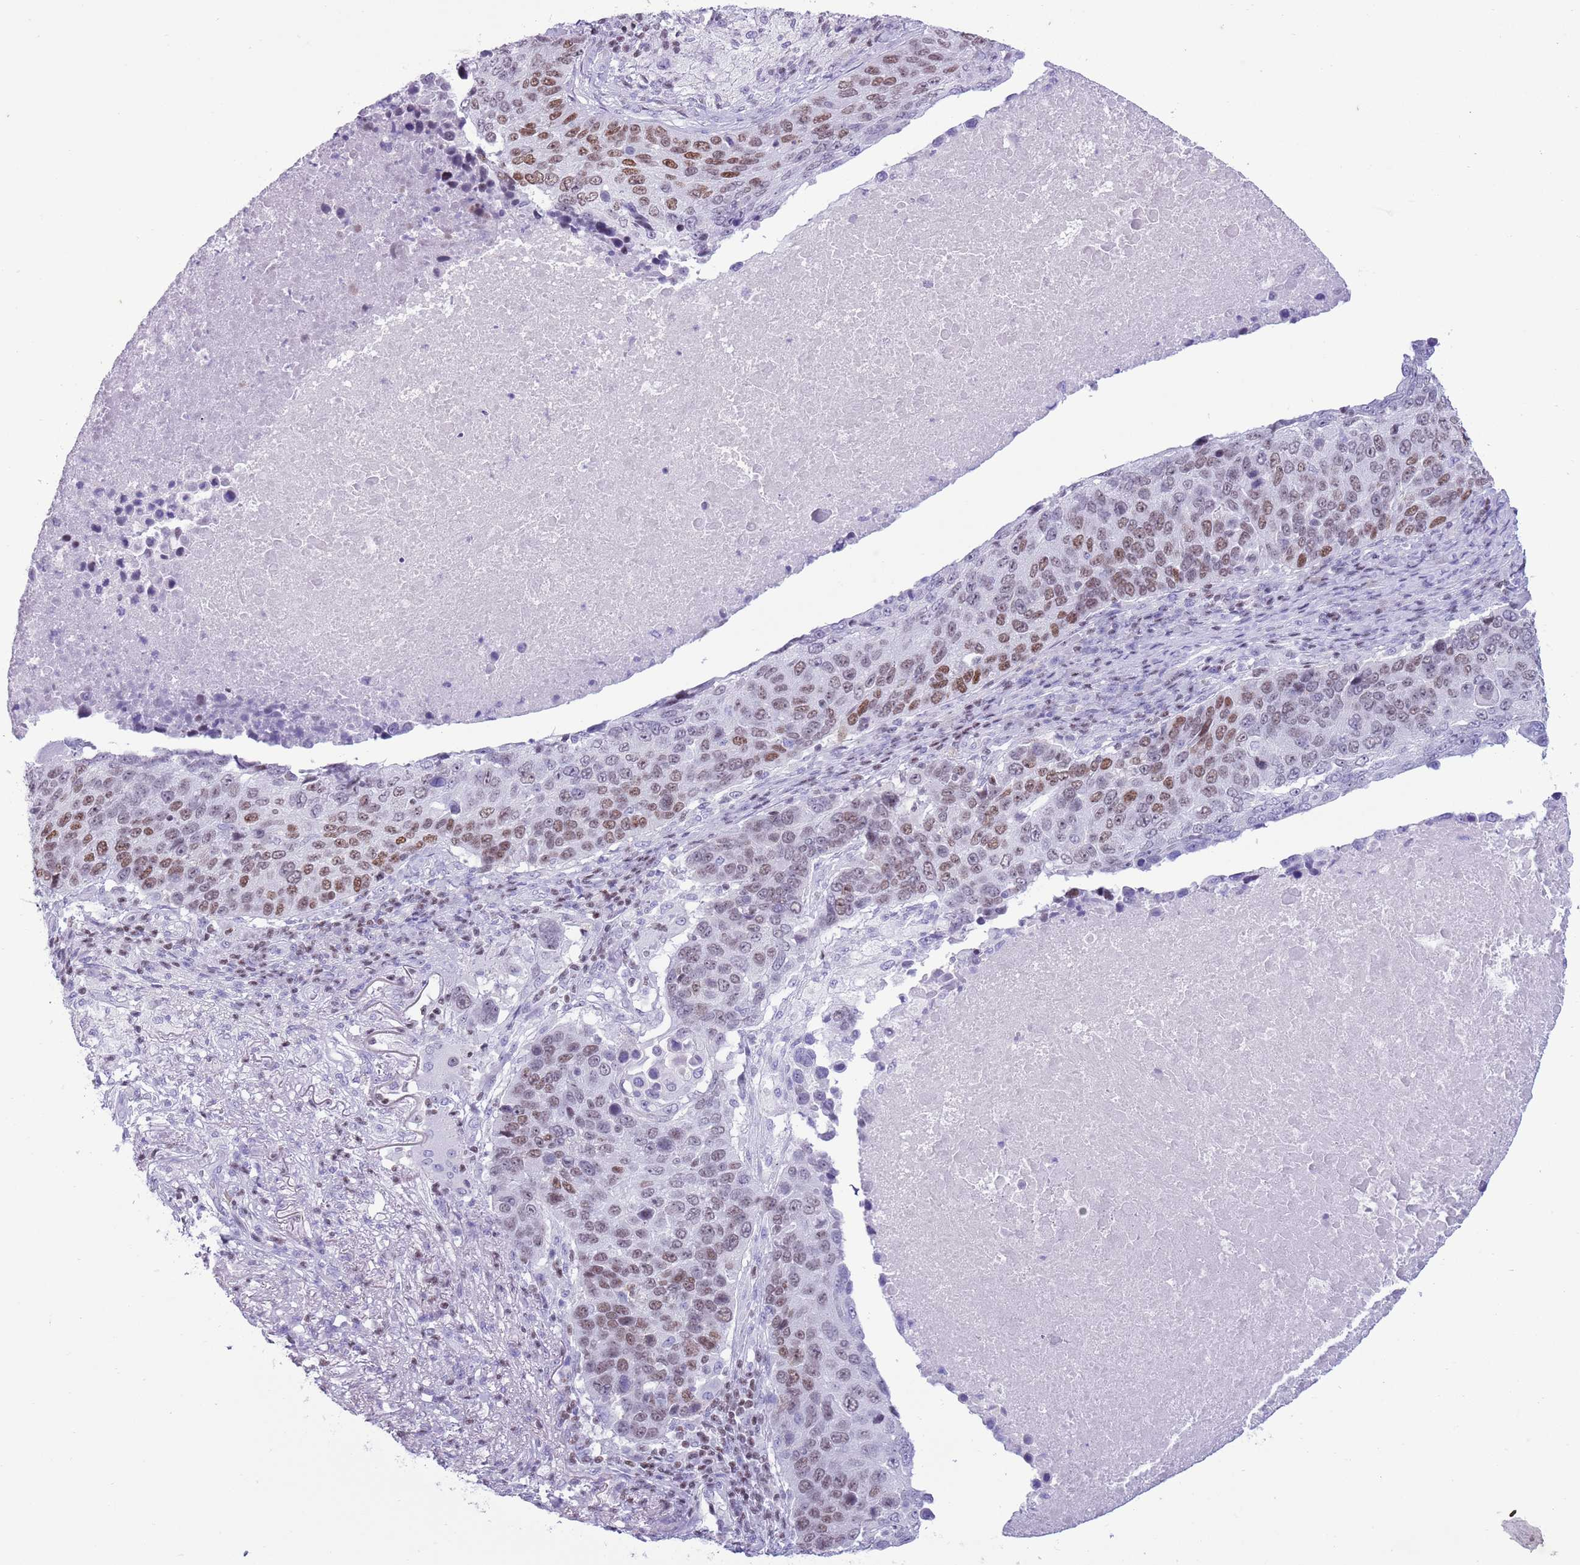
{"staining": {"intensity": "moderate", "quantity": "25%-75%", "location": "nuclear"}, "tissue": "lung cancer", "cell_type": "Tumor cells", "image_type": "cancer", "snomed": [{"axis": "morphology", "description": "Normal tissue, NOS"}, {"axis": "morphology", "description": "Squamous cell carcinoma, NOS"}, {"axis": "topography", "description": "Lymph node"}, {"axis": "topography", "description": "Lung"}], "caption": "Protein expression analysis of human lung squamous cell carcinoma reveals moderate nuclear positivity in approximately 25%-75% of tumor cells. The staining was performed using DAB (3,3'-diaminobenzidine) to visualize the protein expression in brown, while the nuclei were stained in blue with hematoxylin (Magnification: 20x).", "gene": "BCL11B", "patient": {"sex": "male", "age": 66}}